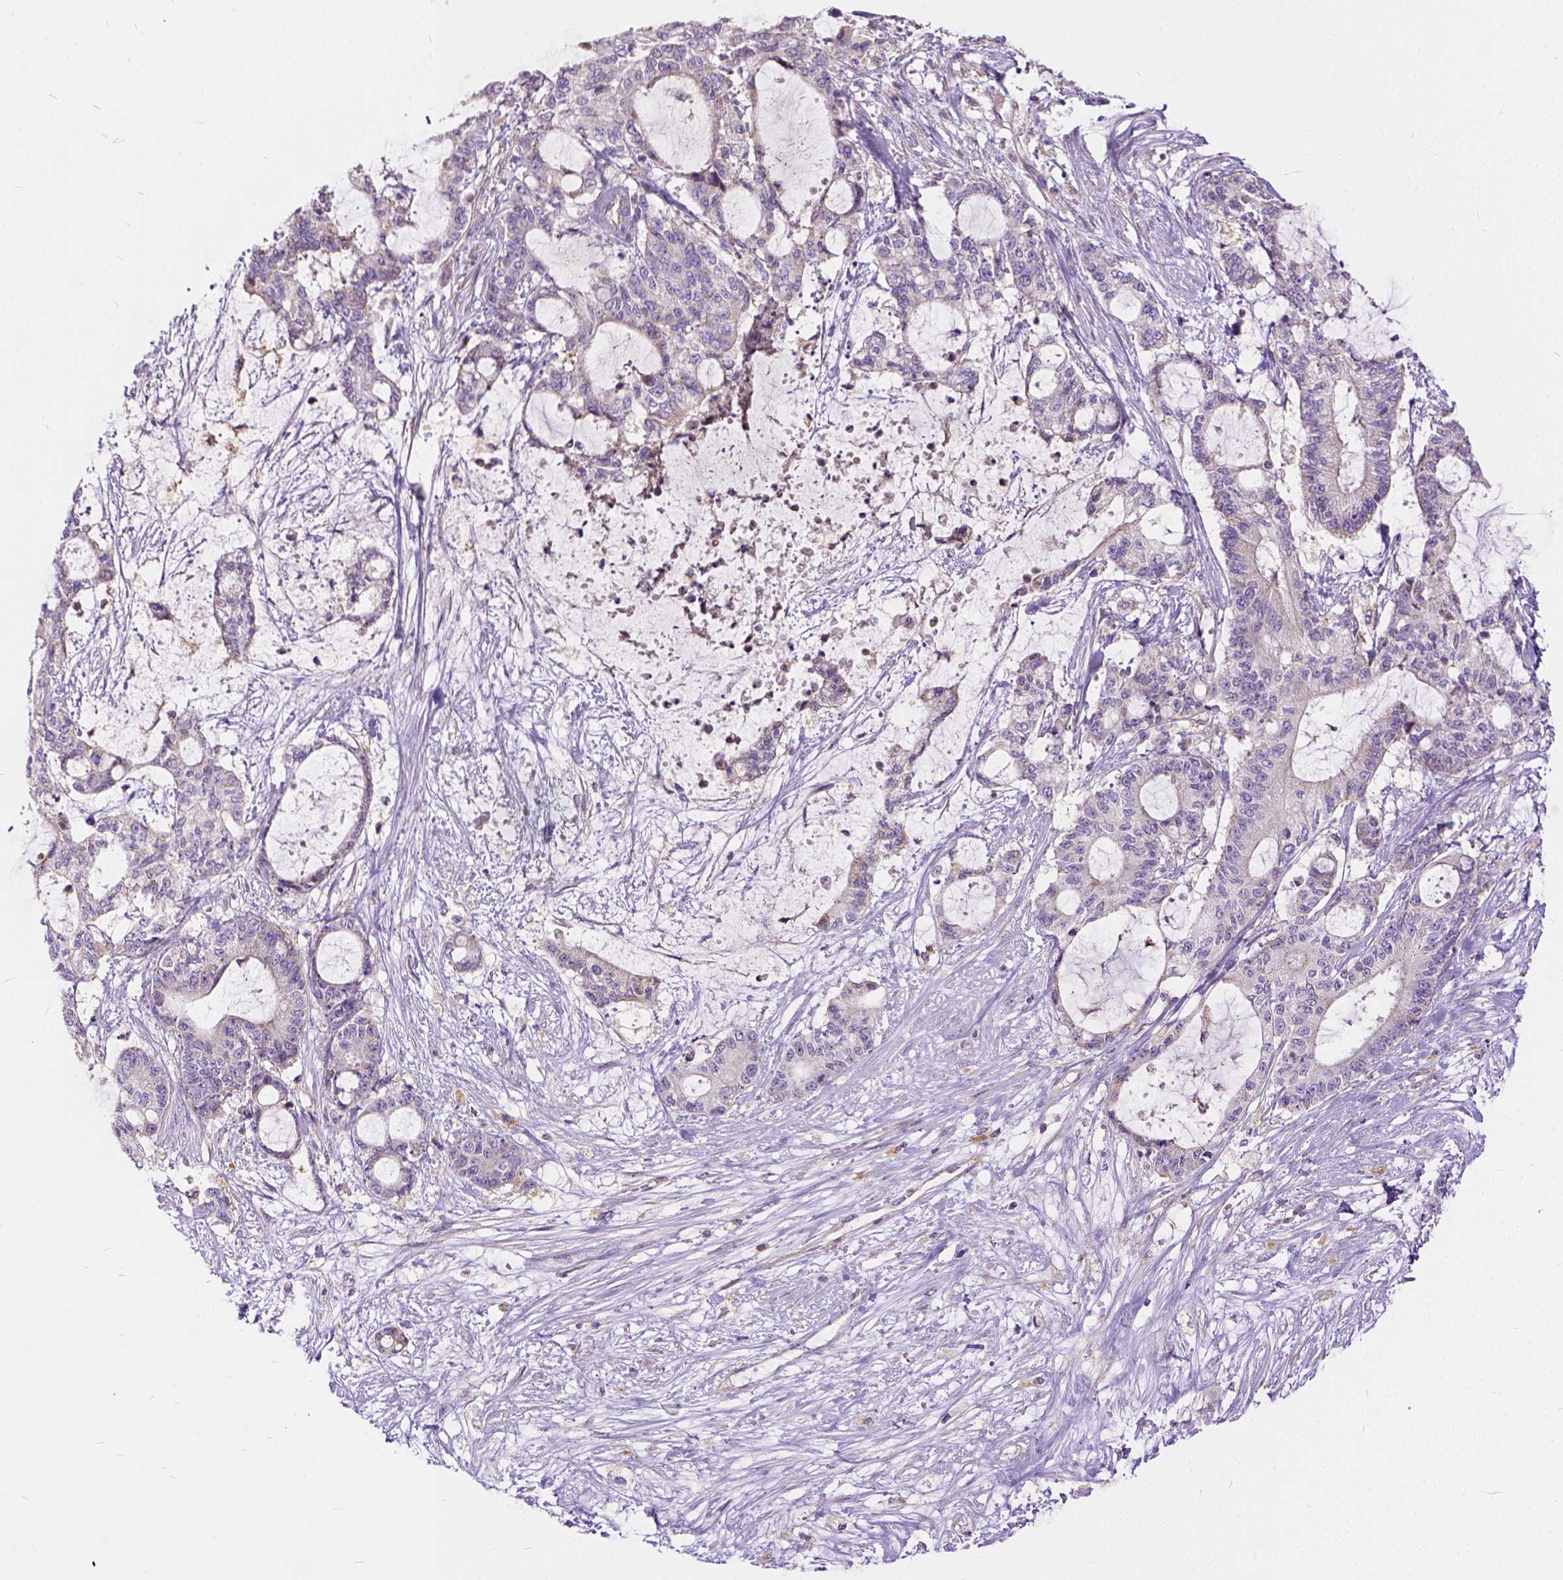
{"staining": {"intensity": "negative", "quantity": "none", "location": "none"}, "tissue": "liver cancer", "cell_type": "Tumor cells", "image_type": "cancer", "snomed": [{"axis": "morphology", "description": "Normal tissue, NOS"}, {"axis": "morphology", "description": "Cholangiocarcinoma"}, {"axis": "topography", "description": "Liver"}, {"axis": "topography", "description": "Peripheral nerve tissue"}], "caption": "Immunohistochemical staining of human cholangiocarcinoma (liver) shows no significant staining in tumor cells.", "gene": "CADM4", "patient": {"sex": "female", "age": 73}}